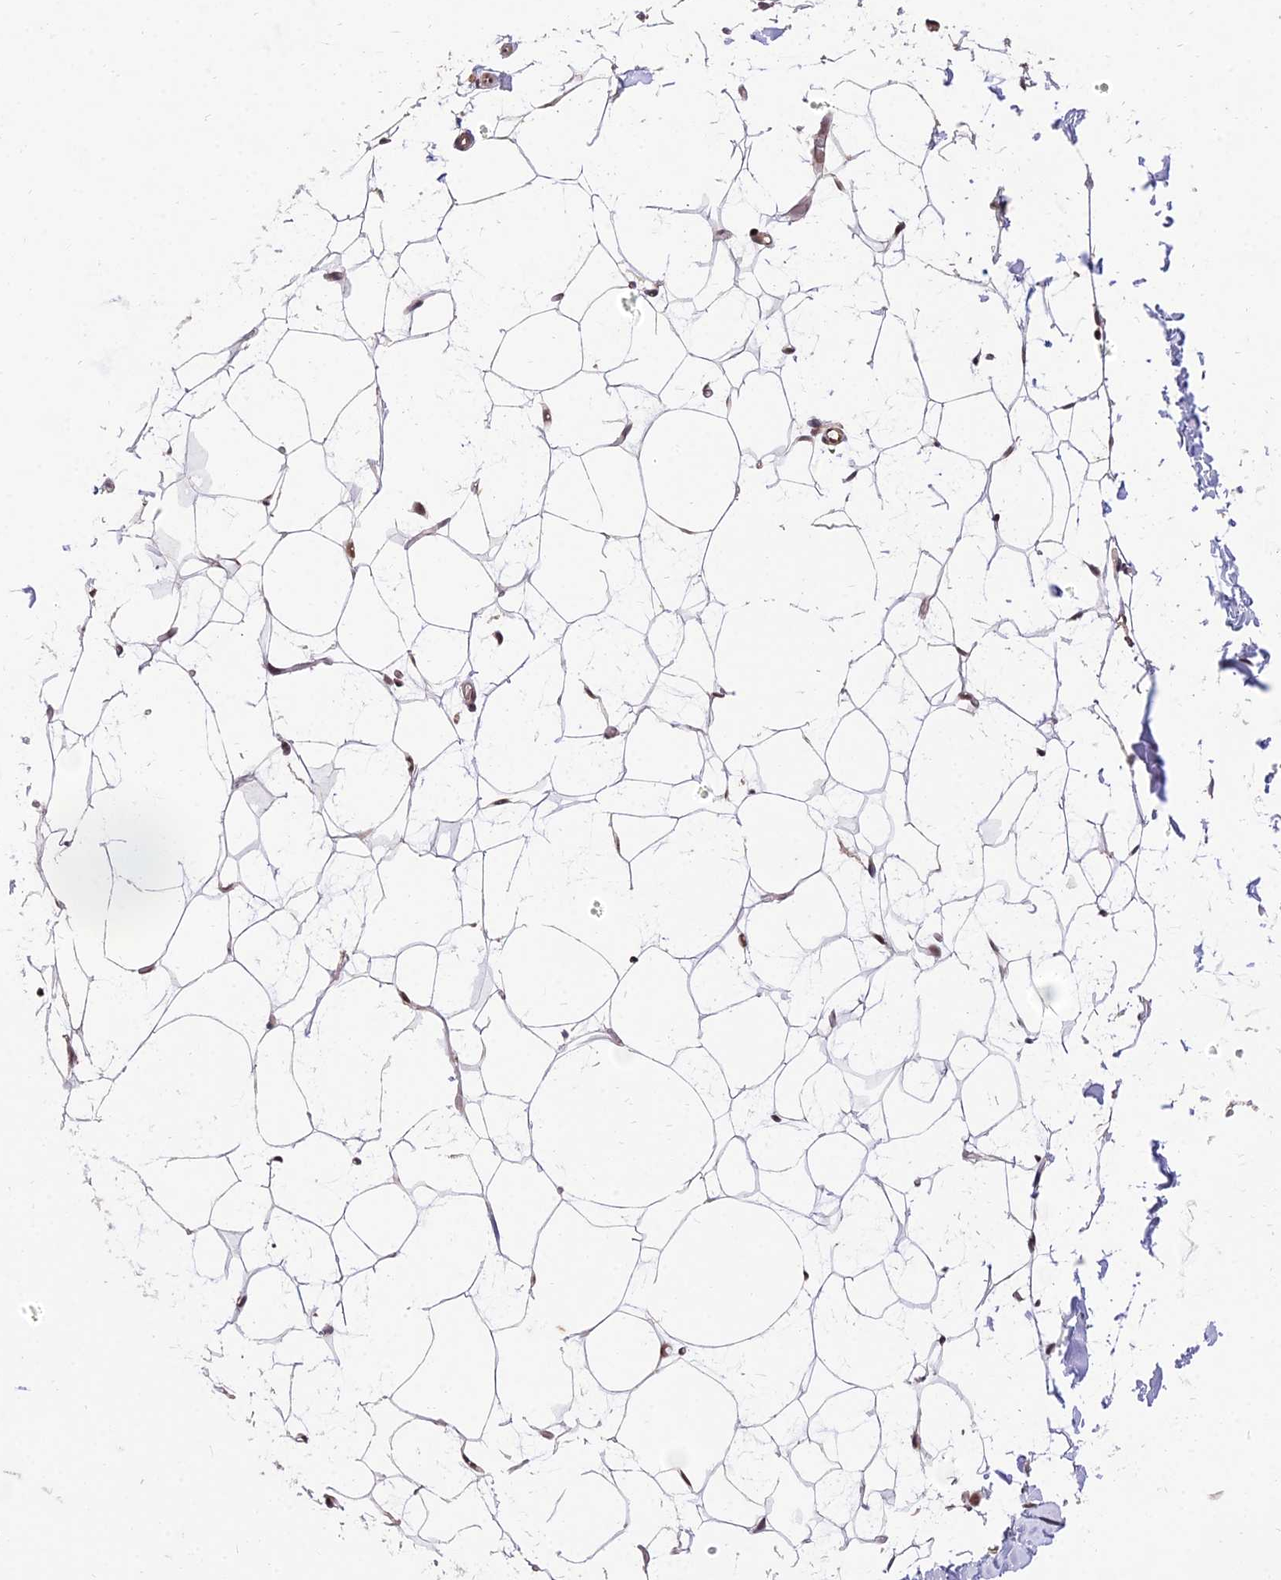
{"staining": {"intensity": "moderate", "quantity": ">75%", "location": "nuclear"}, "tissue": "adipose tissue", "cell_type": "Adipocytes", "image_type": "normal", "snomed": [{"axis": "morphology", "description": "Normal tissue, NOS"}, {"axis": "topography", "description": "Breast"}], "caption": "An immunohistochemistry (IHC) photomicrograph of benign tissue is shown. Protein staining in brown labels moderate nuclear positivity in adipose tissue within adipocytes. The protein of interest is shown in brown color, while the nuclei are stained blue.", "gene": "ZNF85", "patient": {"sex": "female", "age": 23}}